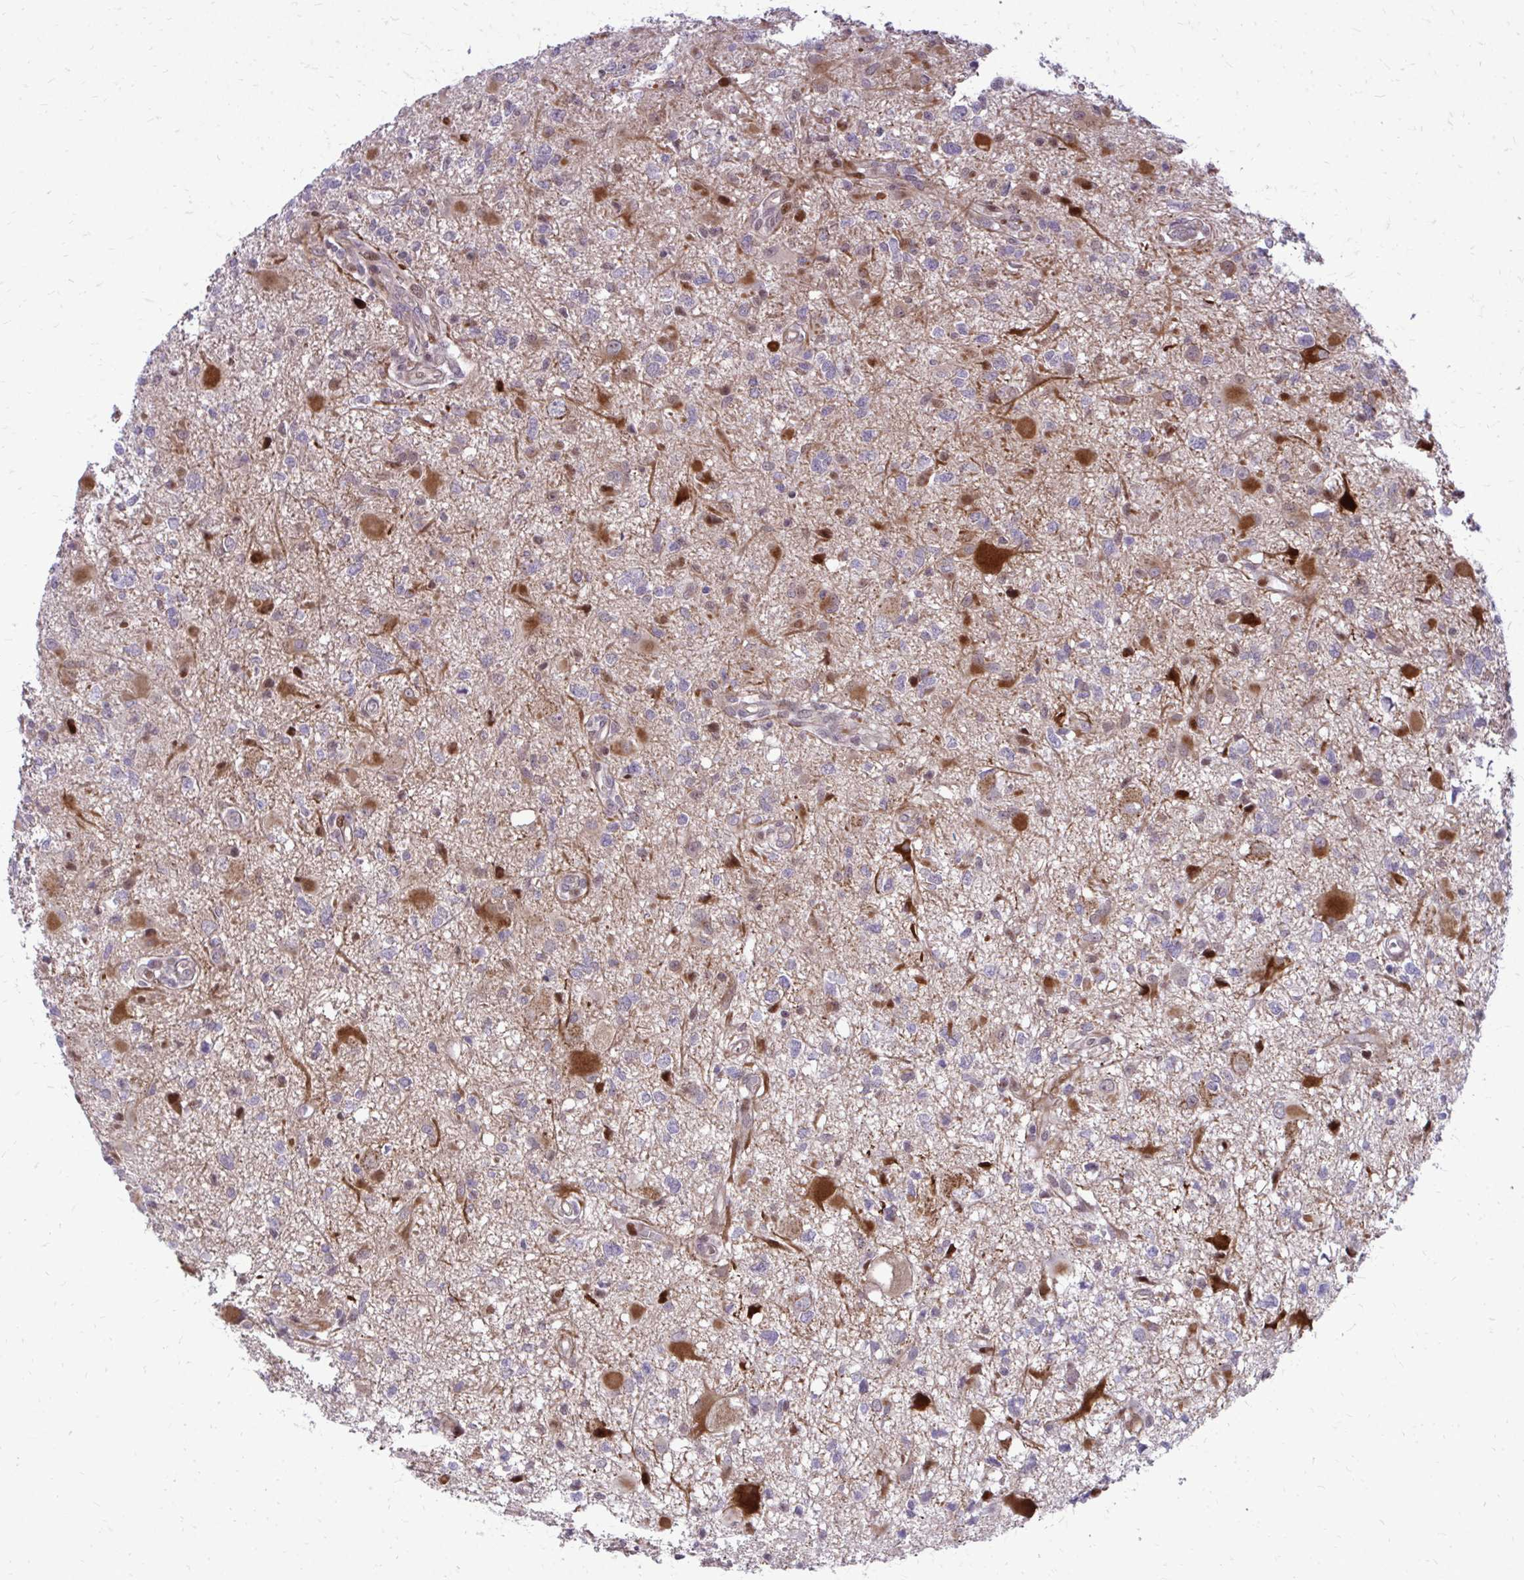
{"staining": {"intensity": "negative", "quantity": "none", "location": "none"}, "tissue": "glioma", "cell_type": "Tumor cells", "image_type": "cancer", "snomed": [{"axis": "morphology", "description": "Glioma, malignant, High grade"}, {"axis": "topography", "description": "Brain"}], "caption": "This is an immunohistochemistry (IHC) micrograph of glioma. There is no positivity in tumor cells.", "gene": "PPDPFL", "patient": {"sex": "male", "age": 54}}